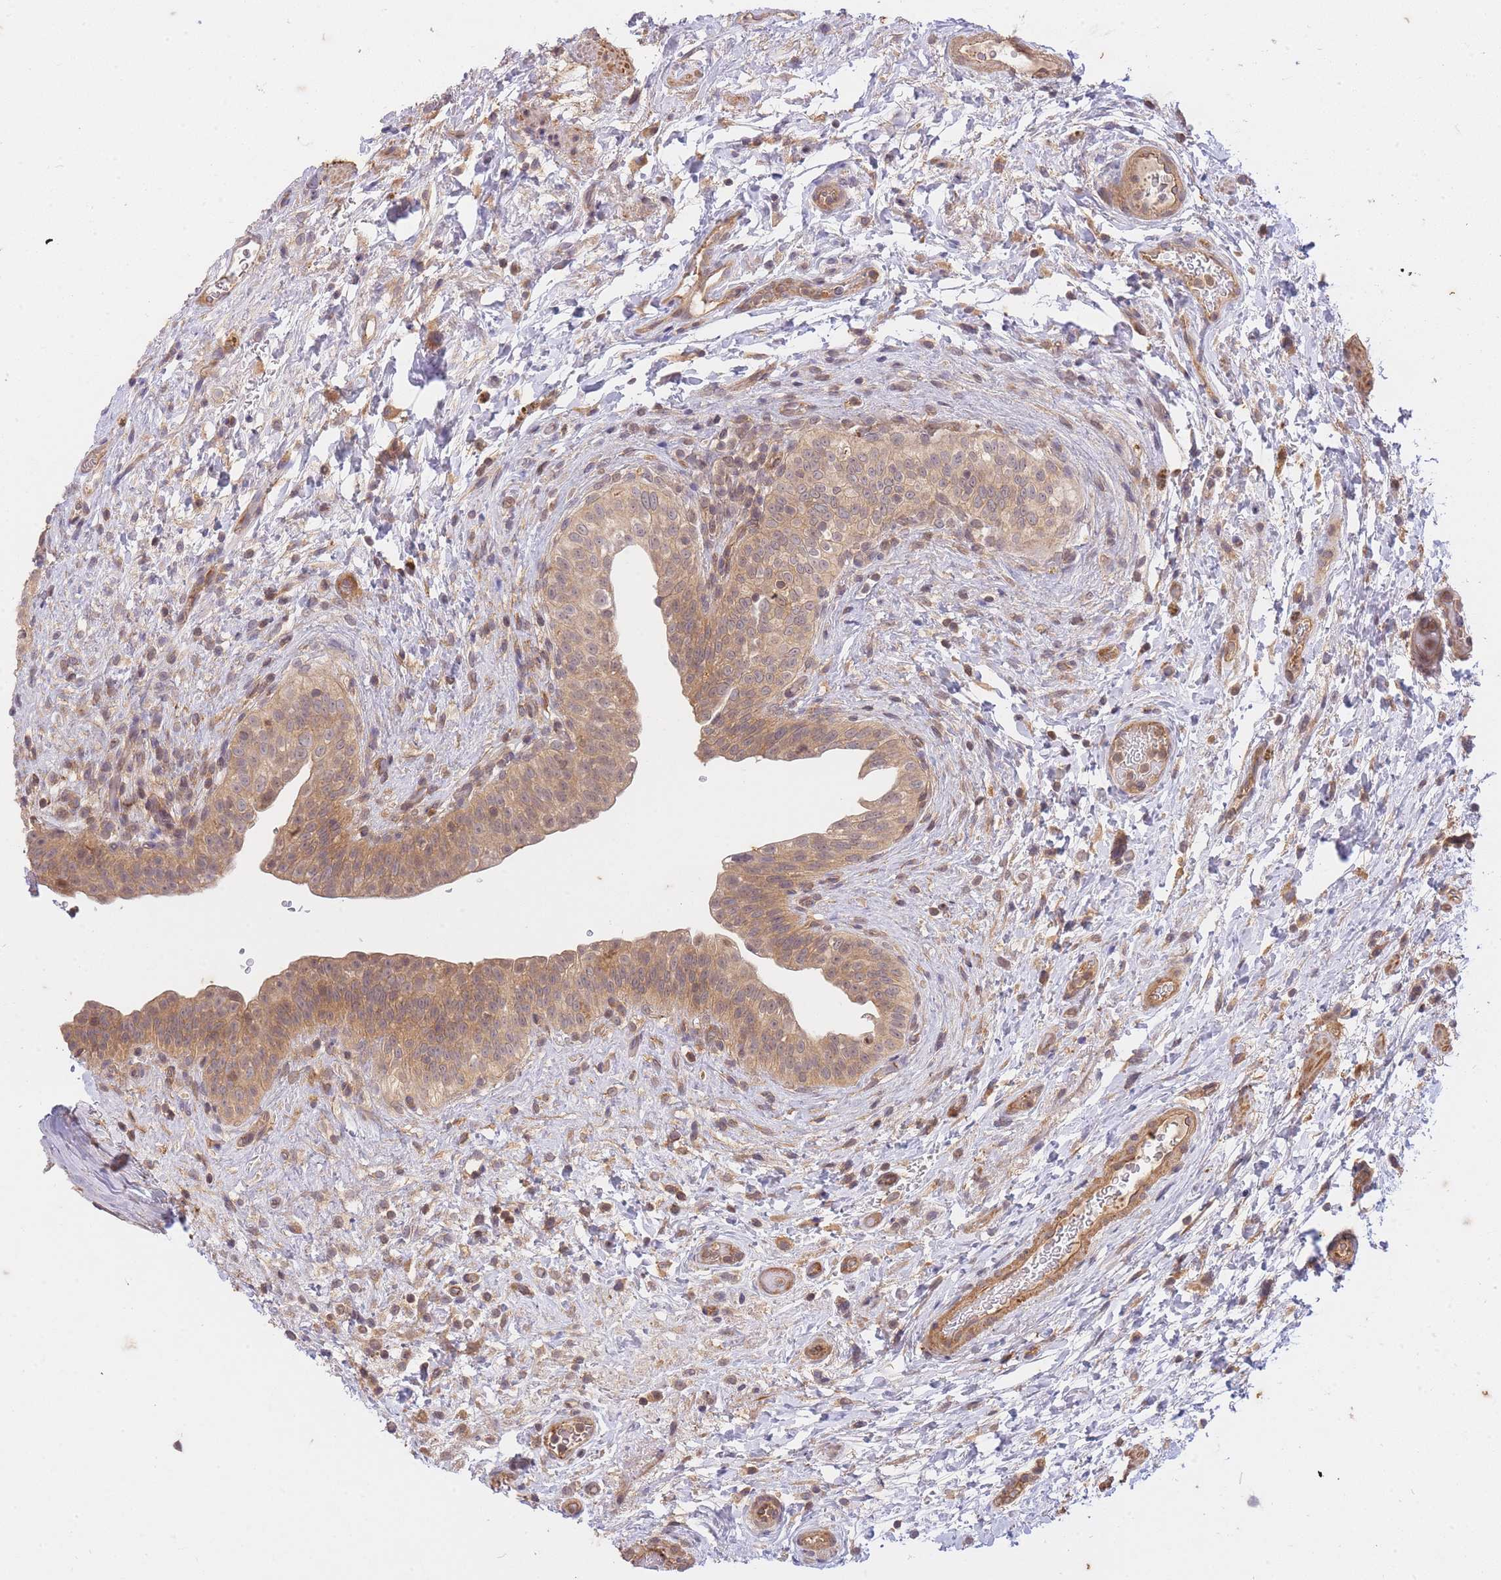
{"staining": {"intensity": "moderate", "quantity": ">75%", "location": "cytoplasmic/membranous"}, "tissue": "urinary bladder", "cell_type": "Urothelial cells", "image_type": "normal", "snomed": [{"axis": "morphology", "description": "Normal tissue, NOS"}, {"axis": "topography", "description": "Urinary bladder"}], "caption": "Protein staining shows moderate cytoplasmic/membranous expression in approximately >75% of urothelial cells in unremarkable urinary bladder.", "gene": "ST8SIA4", "patient": {"sex": "male", "age": 69}}